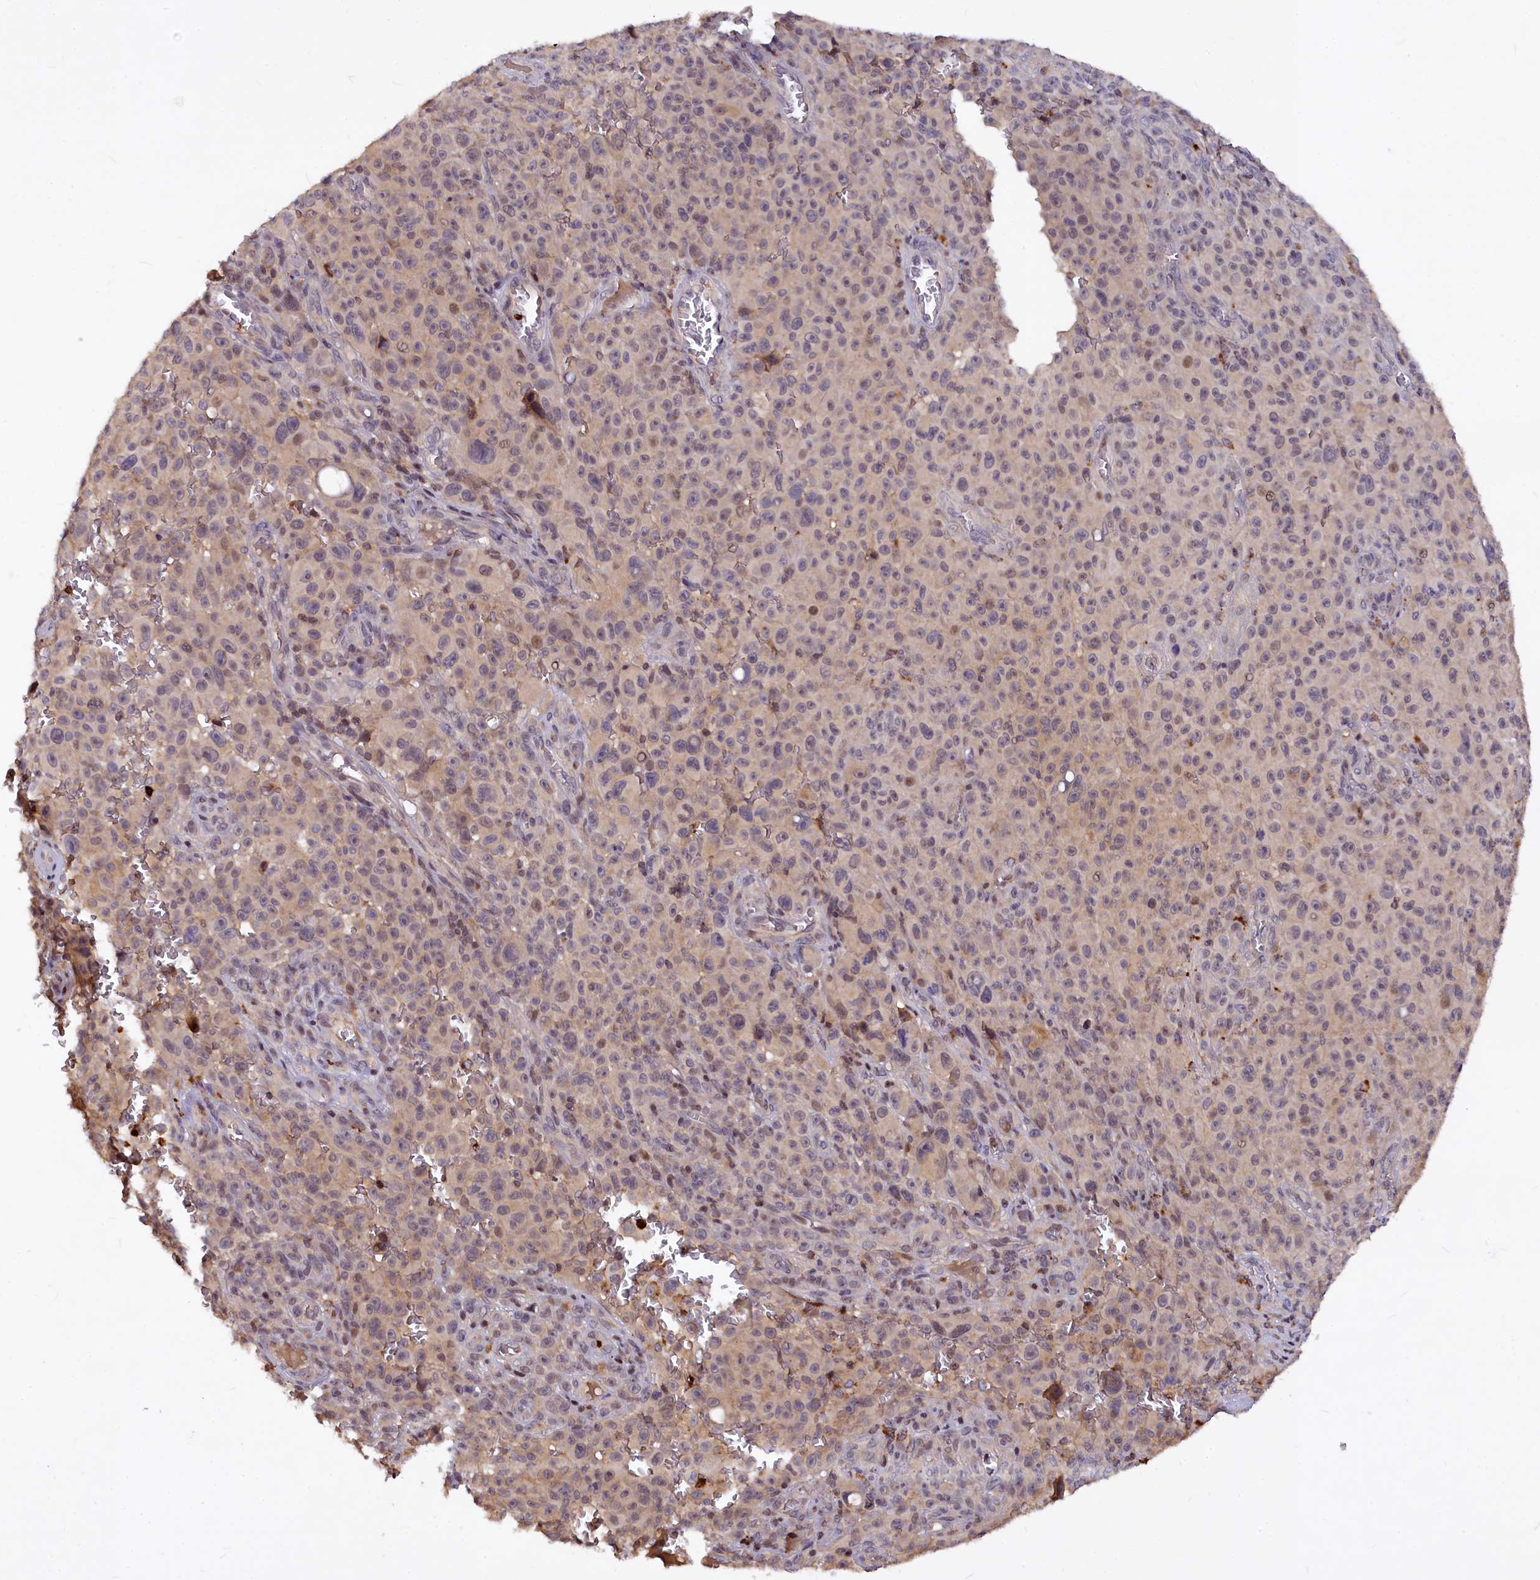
{"staining": {"intensity": "weak", "quantity": "25%-75%", "location": "cytoplasmic/membranous"}, "tissue": "melanoma", "cell_type": "Tumor cells", "image_type": "cancer", "snomed": [{"axis": "morphology", "description": "Malignant melanoma, NOS"}, {"axis": "topography", "description": "Skin"}], "caption": "Protein staining shows weak cytoplasmic/membranous positivity in approximately 25%-75% of tumor cells in melanoma.", "gene": "ATG101", "patient": {"sex": "female", "age": 82}}